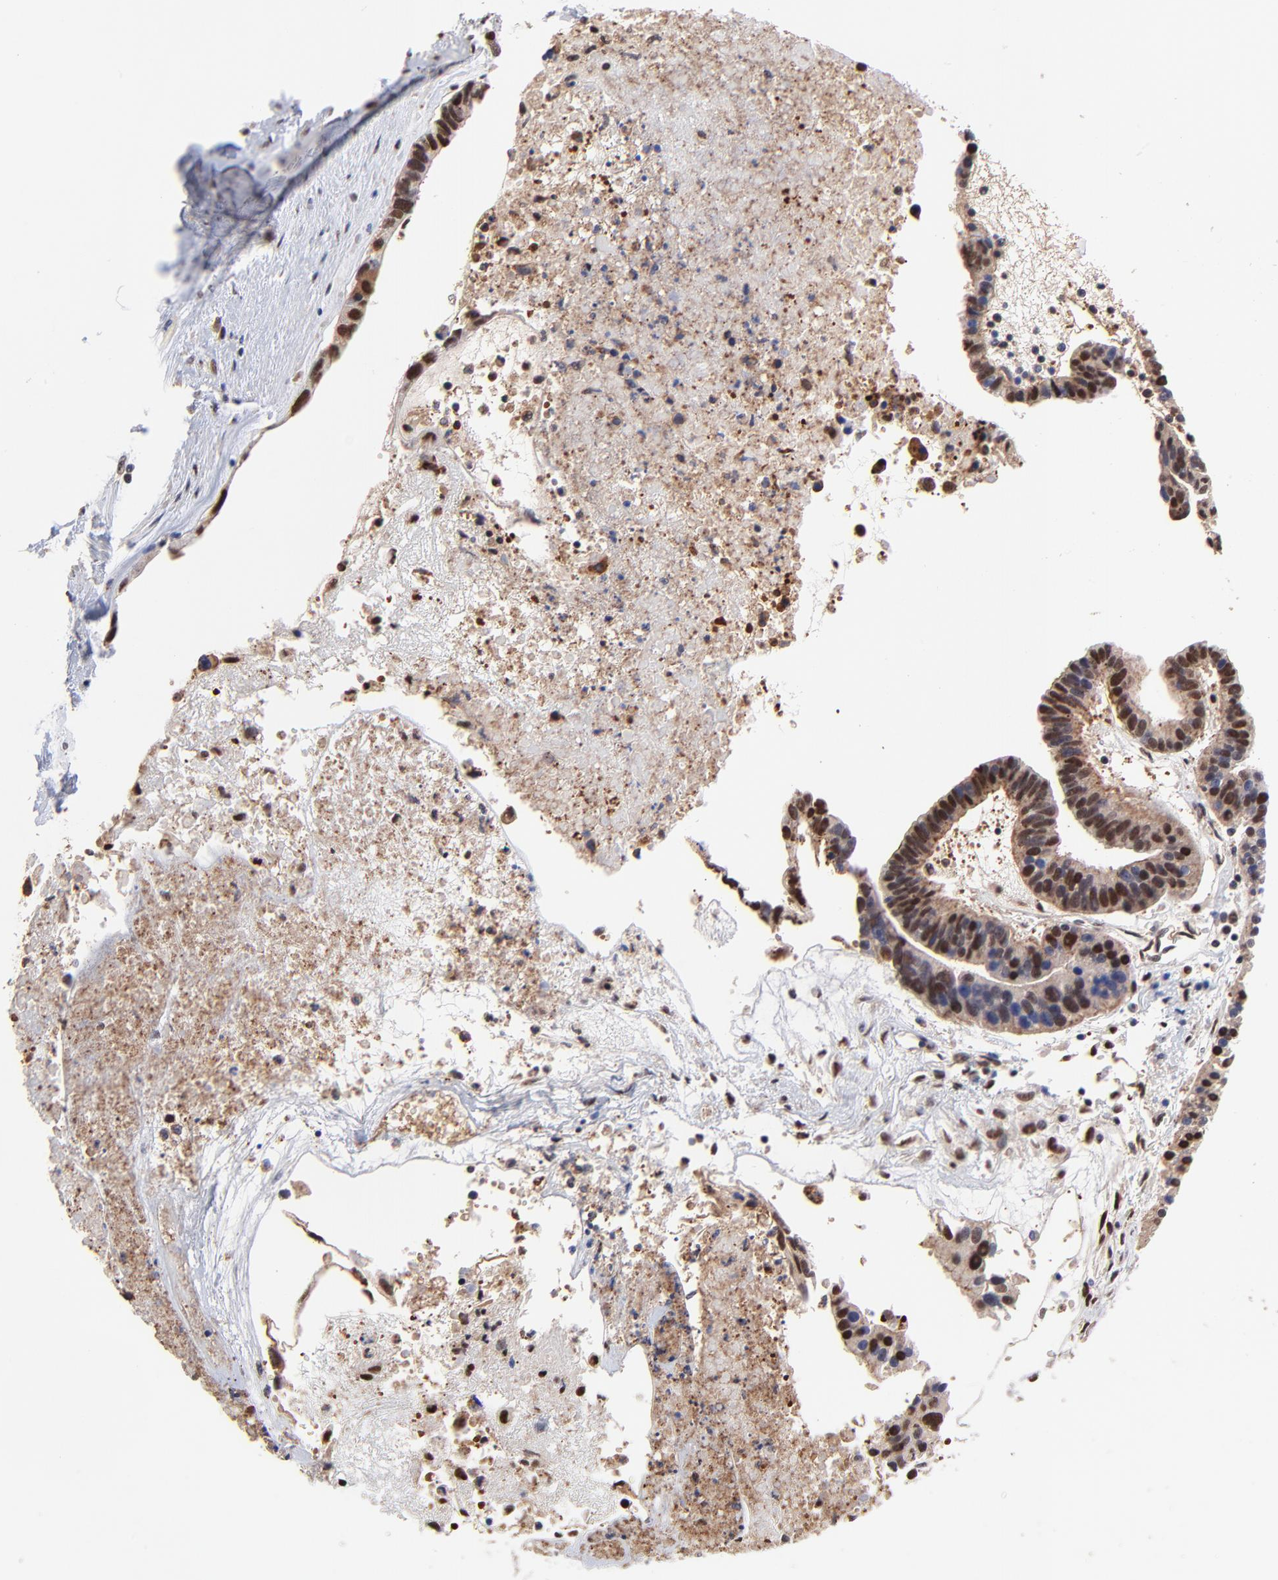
{"staining": {"intensity": "strong", "quantity": "25%-75%", "location": "nuclear"}, "tissue": "ovarian cancer", "cell_type": "Tumor cells", "image_type": "cancer", "snomed": [{"axis": "morphology", "description": "Carcinoma, endometroid"}, {"axis": "morphology", "description": "Cystadenocarcinoma, serous, NOS"}, {"axis": "topography", "description": "Ovary"}], "caption": "A brown stain shows strong nuclear expression of a protein in human ovarian cancer tumor cells.", "gene": "PSMA6", "patient": {"sex": "female", "age": 45}}